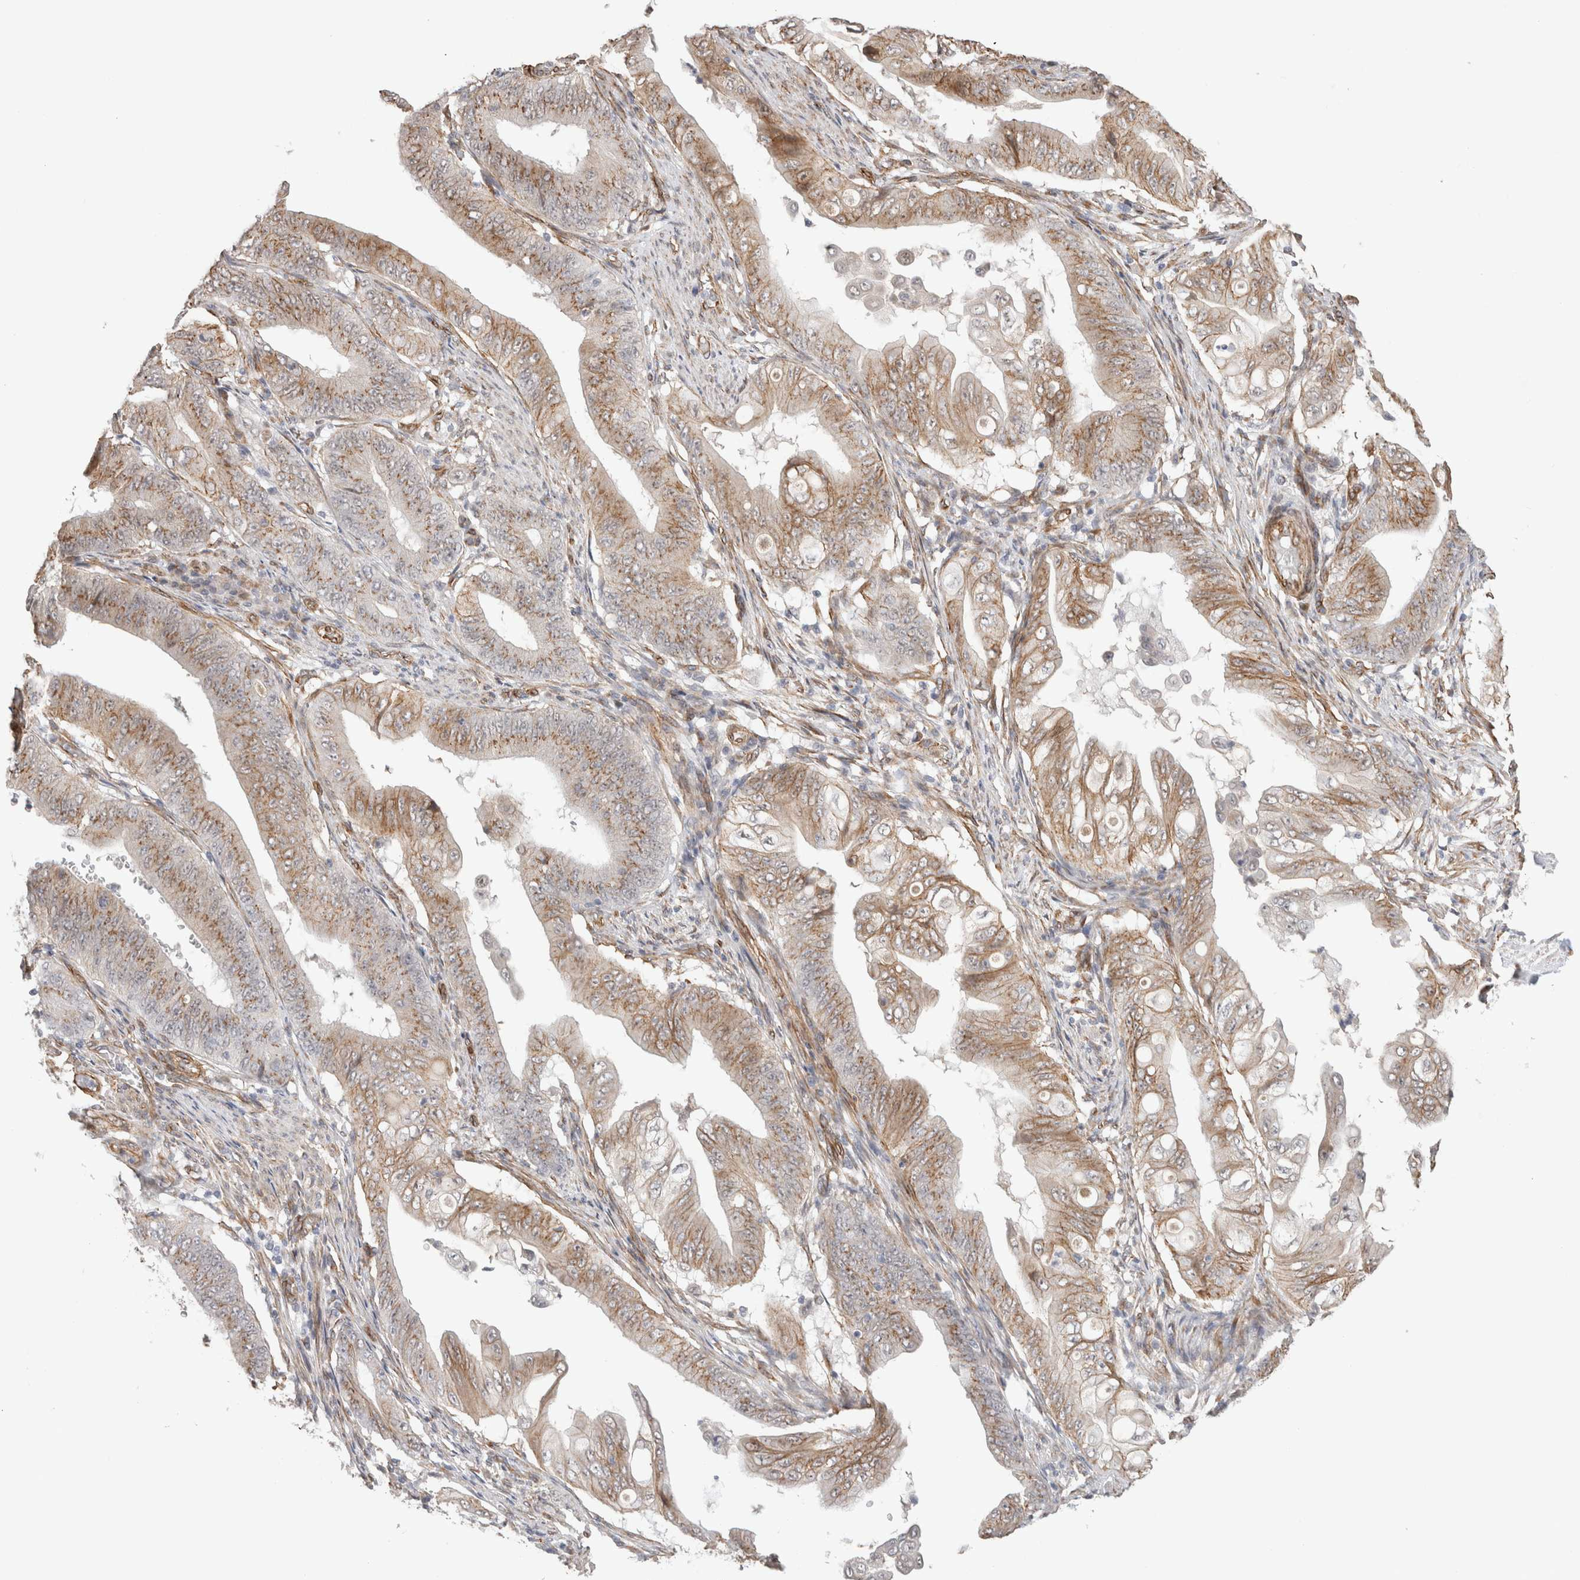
{"staining": {"intensity": "moderate", "quantity": ">75%", "location": "cytoplasmic/membranous"}, "tissue": "stomach cancer", "cell_type": "Tumor cells", "image_type": "cancer", "snomed": [{"axis": "morphology", "description": "Adenocarcinoma, NOS"}, {"axis": "topography", "description": "Stomach"}], "caption": "Protein staining of stomach adenocarcinoma tissue shows moderate cytoplasmic/membranous staining in about >75% of tumor cells.", "gene": "CAAP1", "patient": {"sex": "female", "age": 73}}